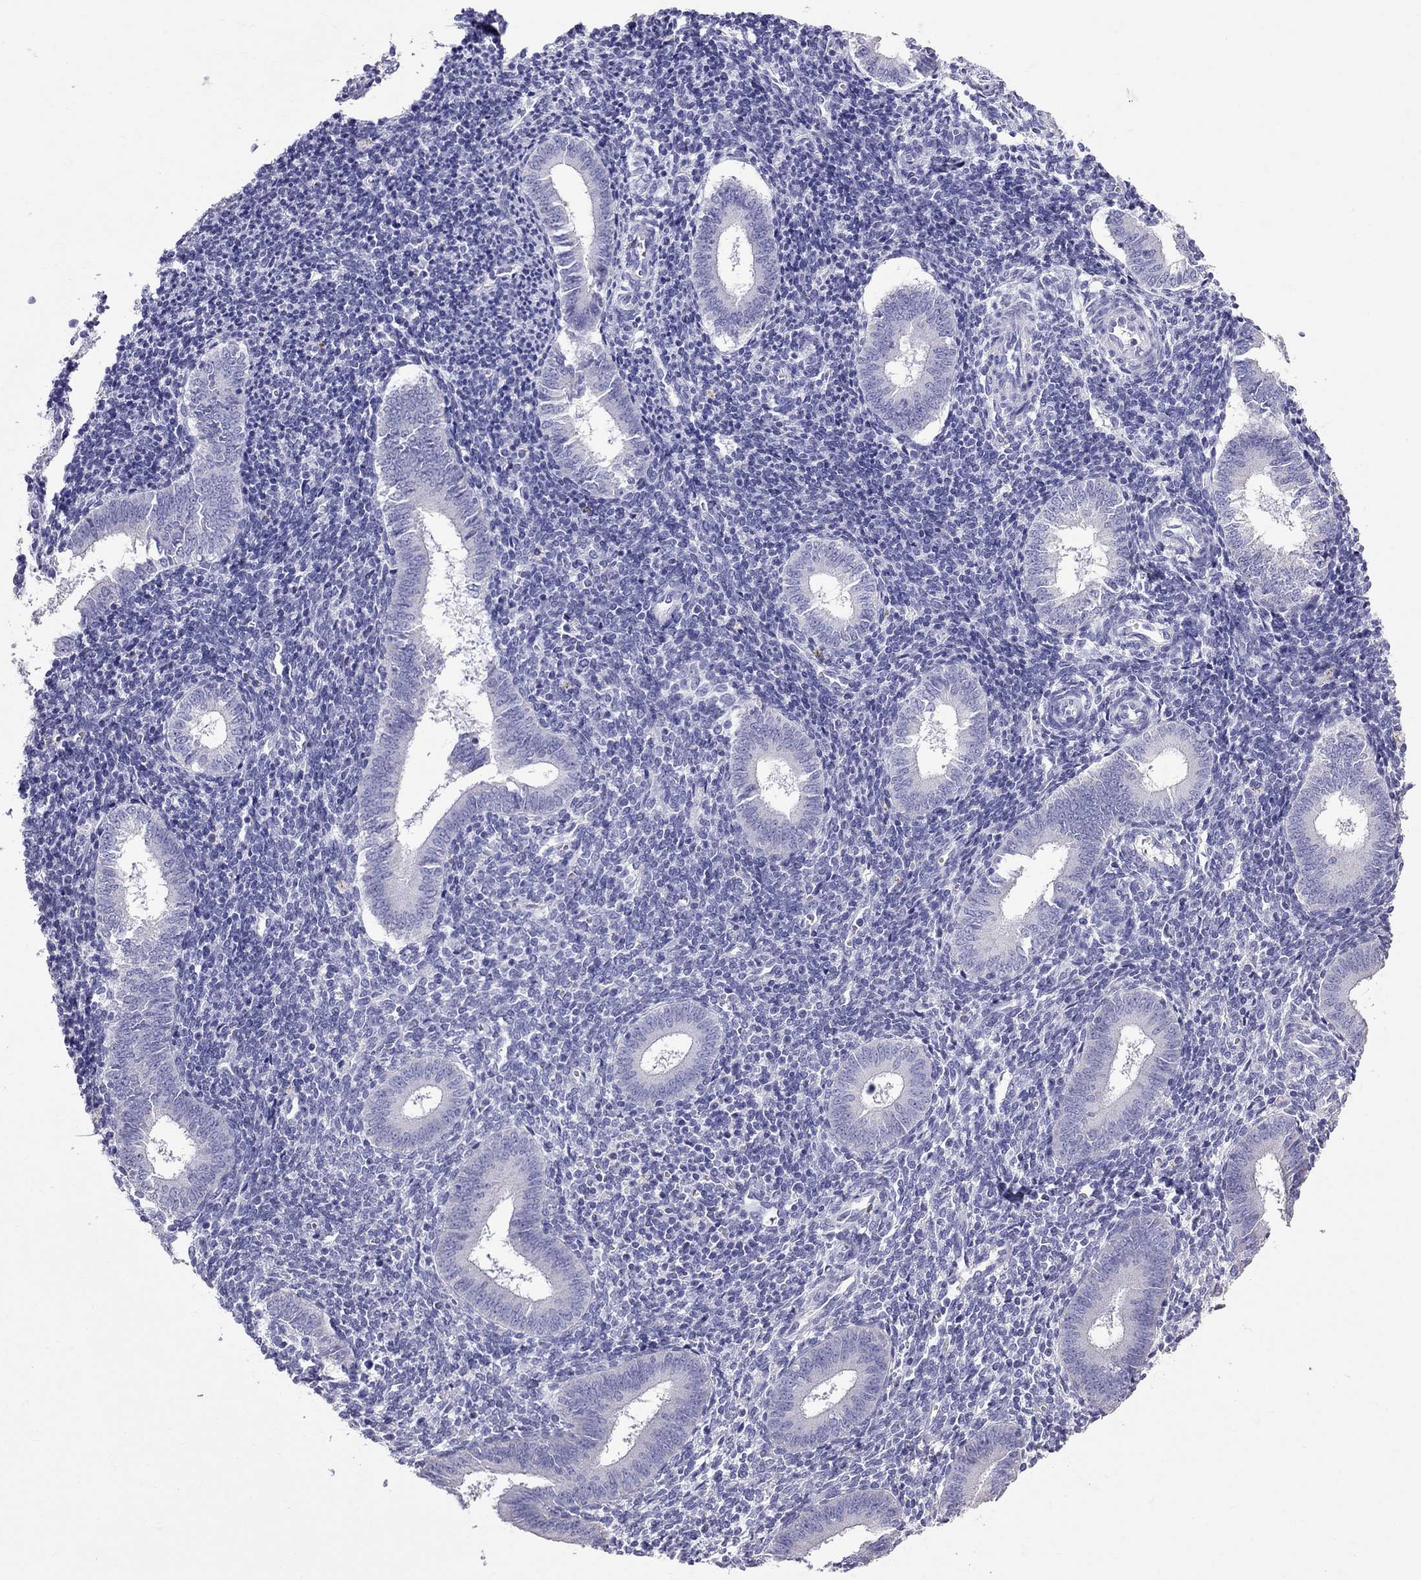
{"staining": {"intensity": "negative", "quantity": "none", "location": "none"}, "tissue": "endometrium", "cell_type": "Cells in endometrial stroma", "image_type": "normal", "snomed": [{"axis": "morphology", "description": "Normal tissue, NOS"}, {"axis": "topography", "description": "Endometrium"}], "caption": "IHC photomicrograph of normal endometrium stained for a protein (brown), which reveals no positivity in cells in endometrial stroma. Nuclei are stained in blue.", "gene": "TTLL13", "patient": {"sex": "female", "age": 25}}